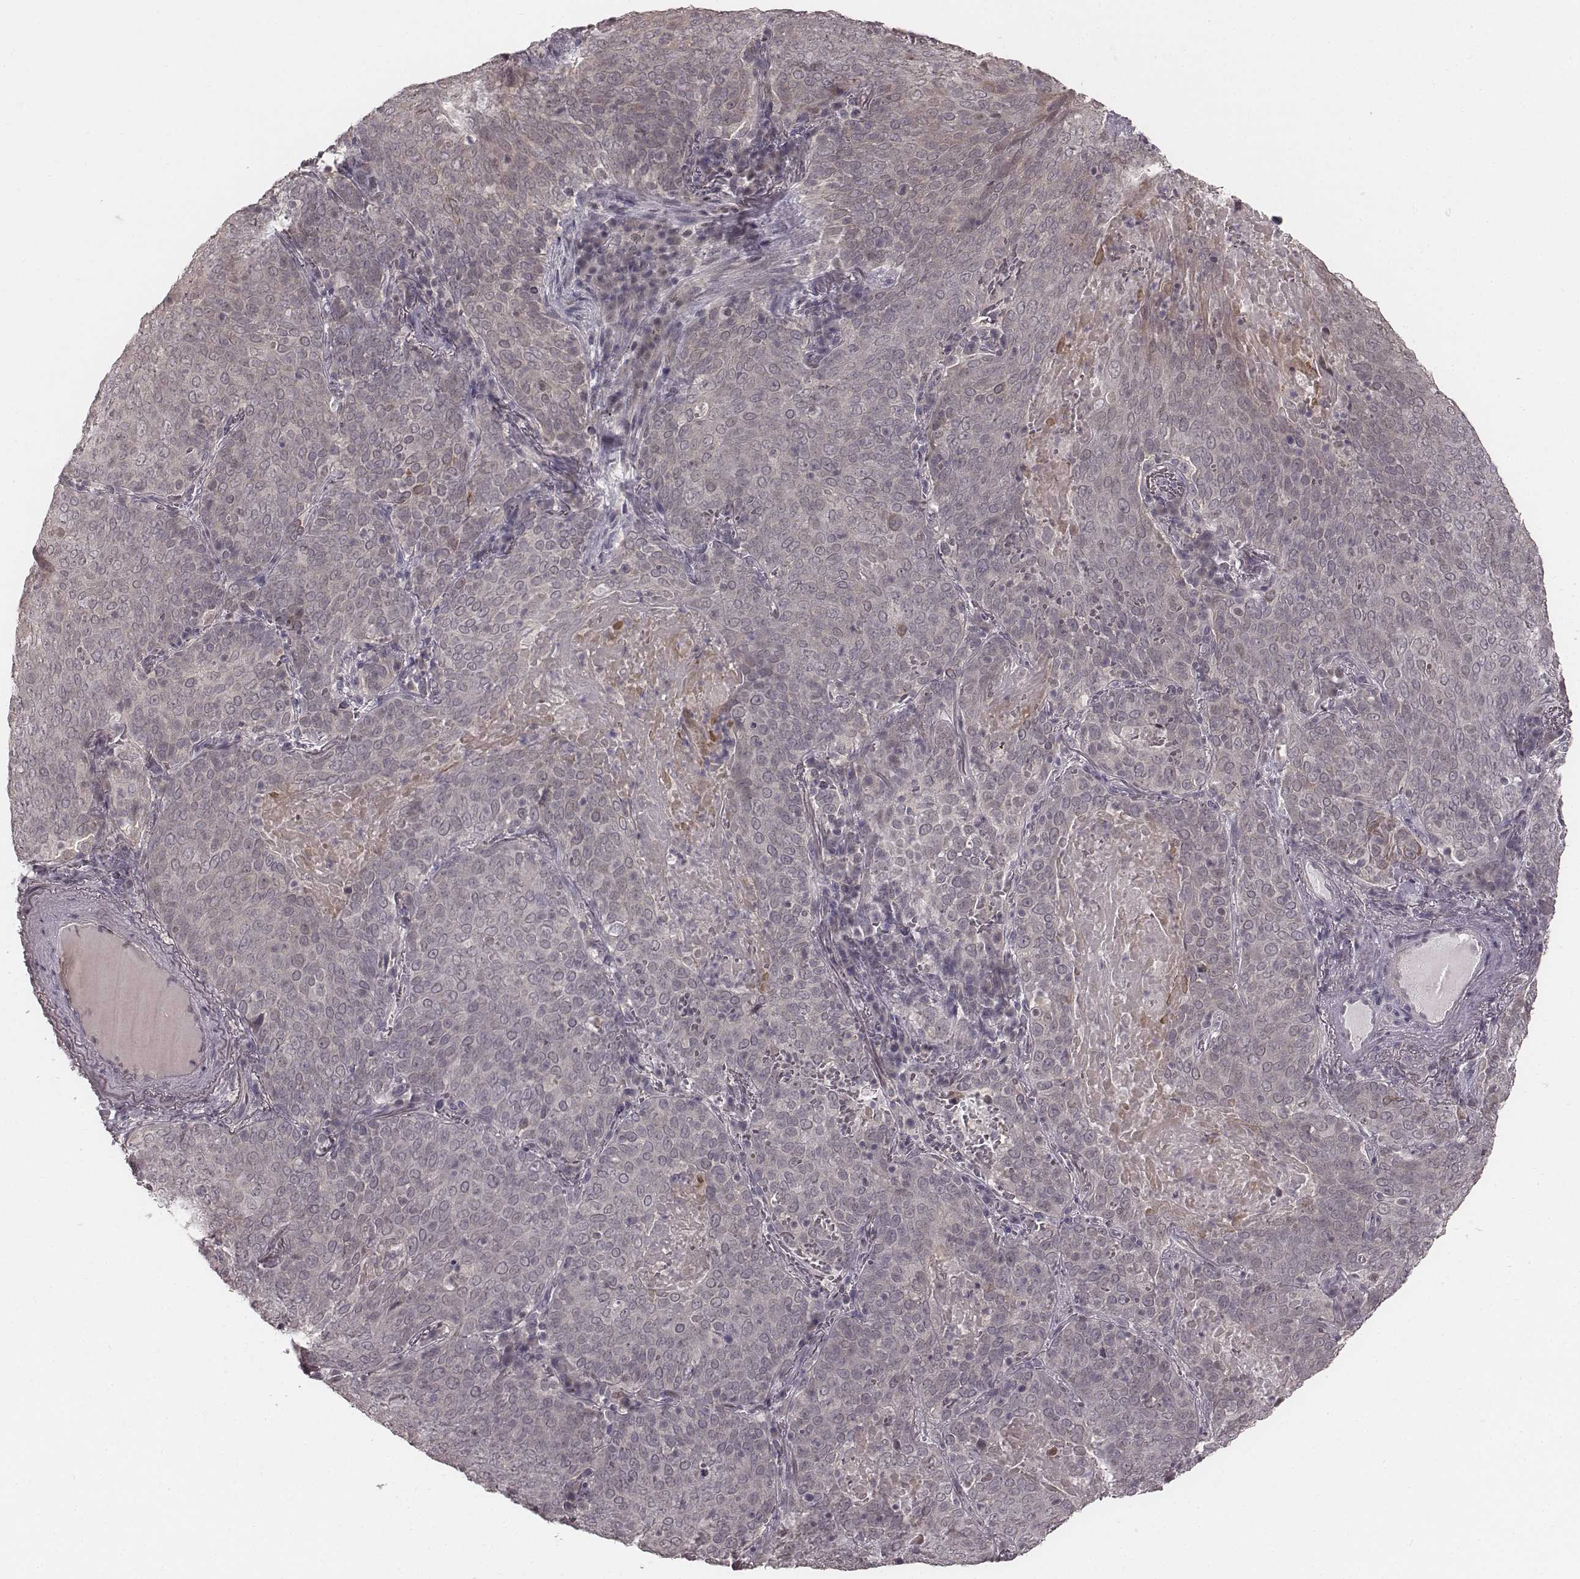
{"staining": {"intensity": "negative", "quantity": "none", "location": "none"}, "tissue": "lung cancer", "cell_type": "Tumor cells", "image_type": "cancer", "snomed": [{"axis": "morphology", "description": "Squamous cell carcinoma, NOS"}, {"axis": "topography", "description": "Lung"}], "caption": "Human lung cancer (squamous cell carcinoma) stained for a protein using IHC reveals no positivity in tumor cells.", "gene": "IQCG", "patient": {"sex": "male", "age": 82}}